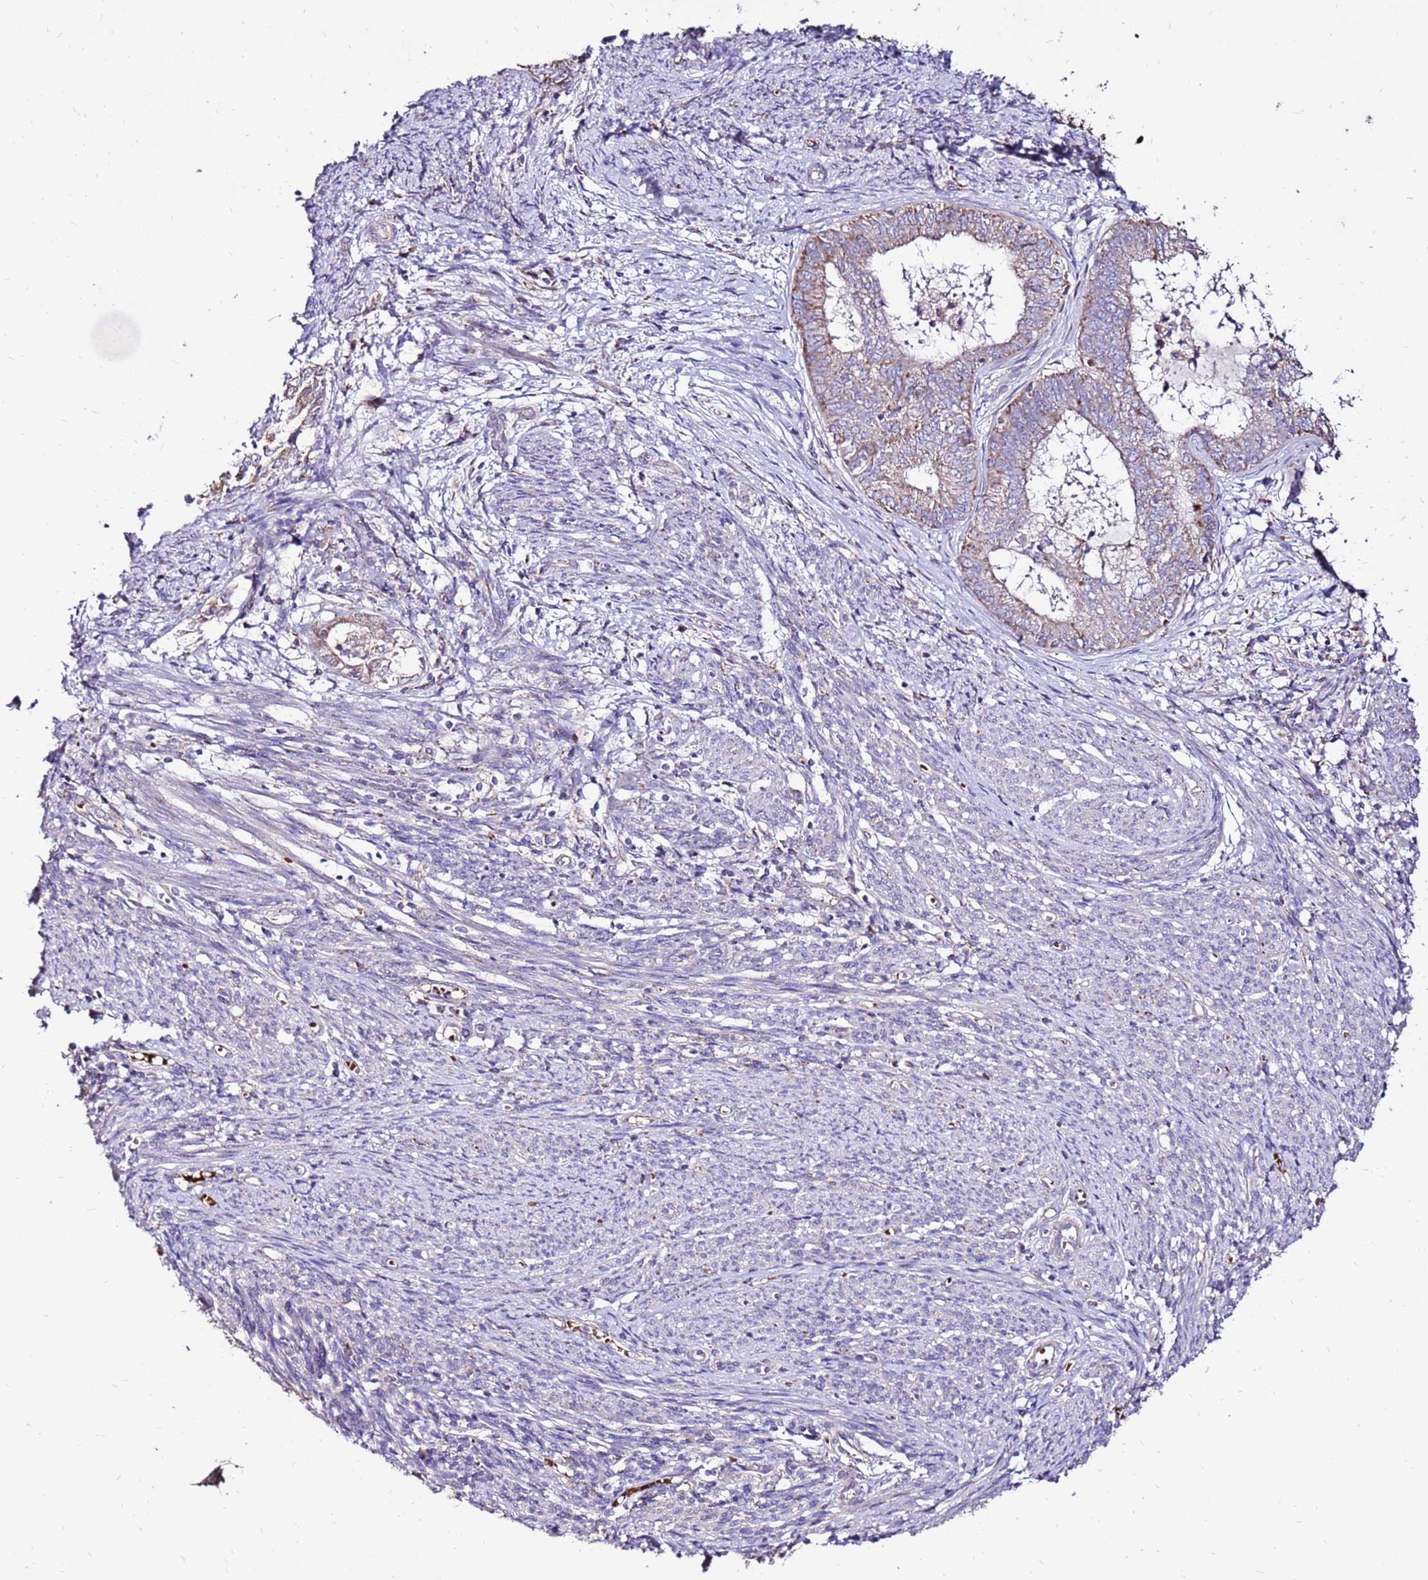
{"staining": {"intensity": "weak", "quantity": "25%-75%", "location": "cytoplasmic/membranous"}, "tissue": "endometrial cancer", "cell_type": "Tumor cells", "image_type": "cancer", "snomed": [{"axis": "morphology", "description": "Adenocarcinoma, NOS"}, {"axis": "topography", "description": "Endometrium"}], "caption": "A histopathology image showing weak cytoplasmic/membranous staining in about 25%-75% of tumor cells in adenocarcinoma (endometrial), as visualized by brown immunohistochemical staining.", "gene": "SPSB3", "patient": {"sex": "female", "age": 62}}